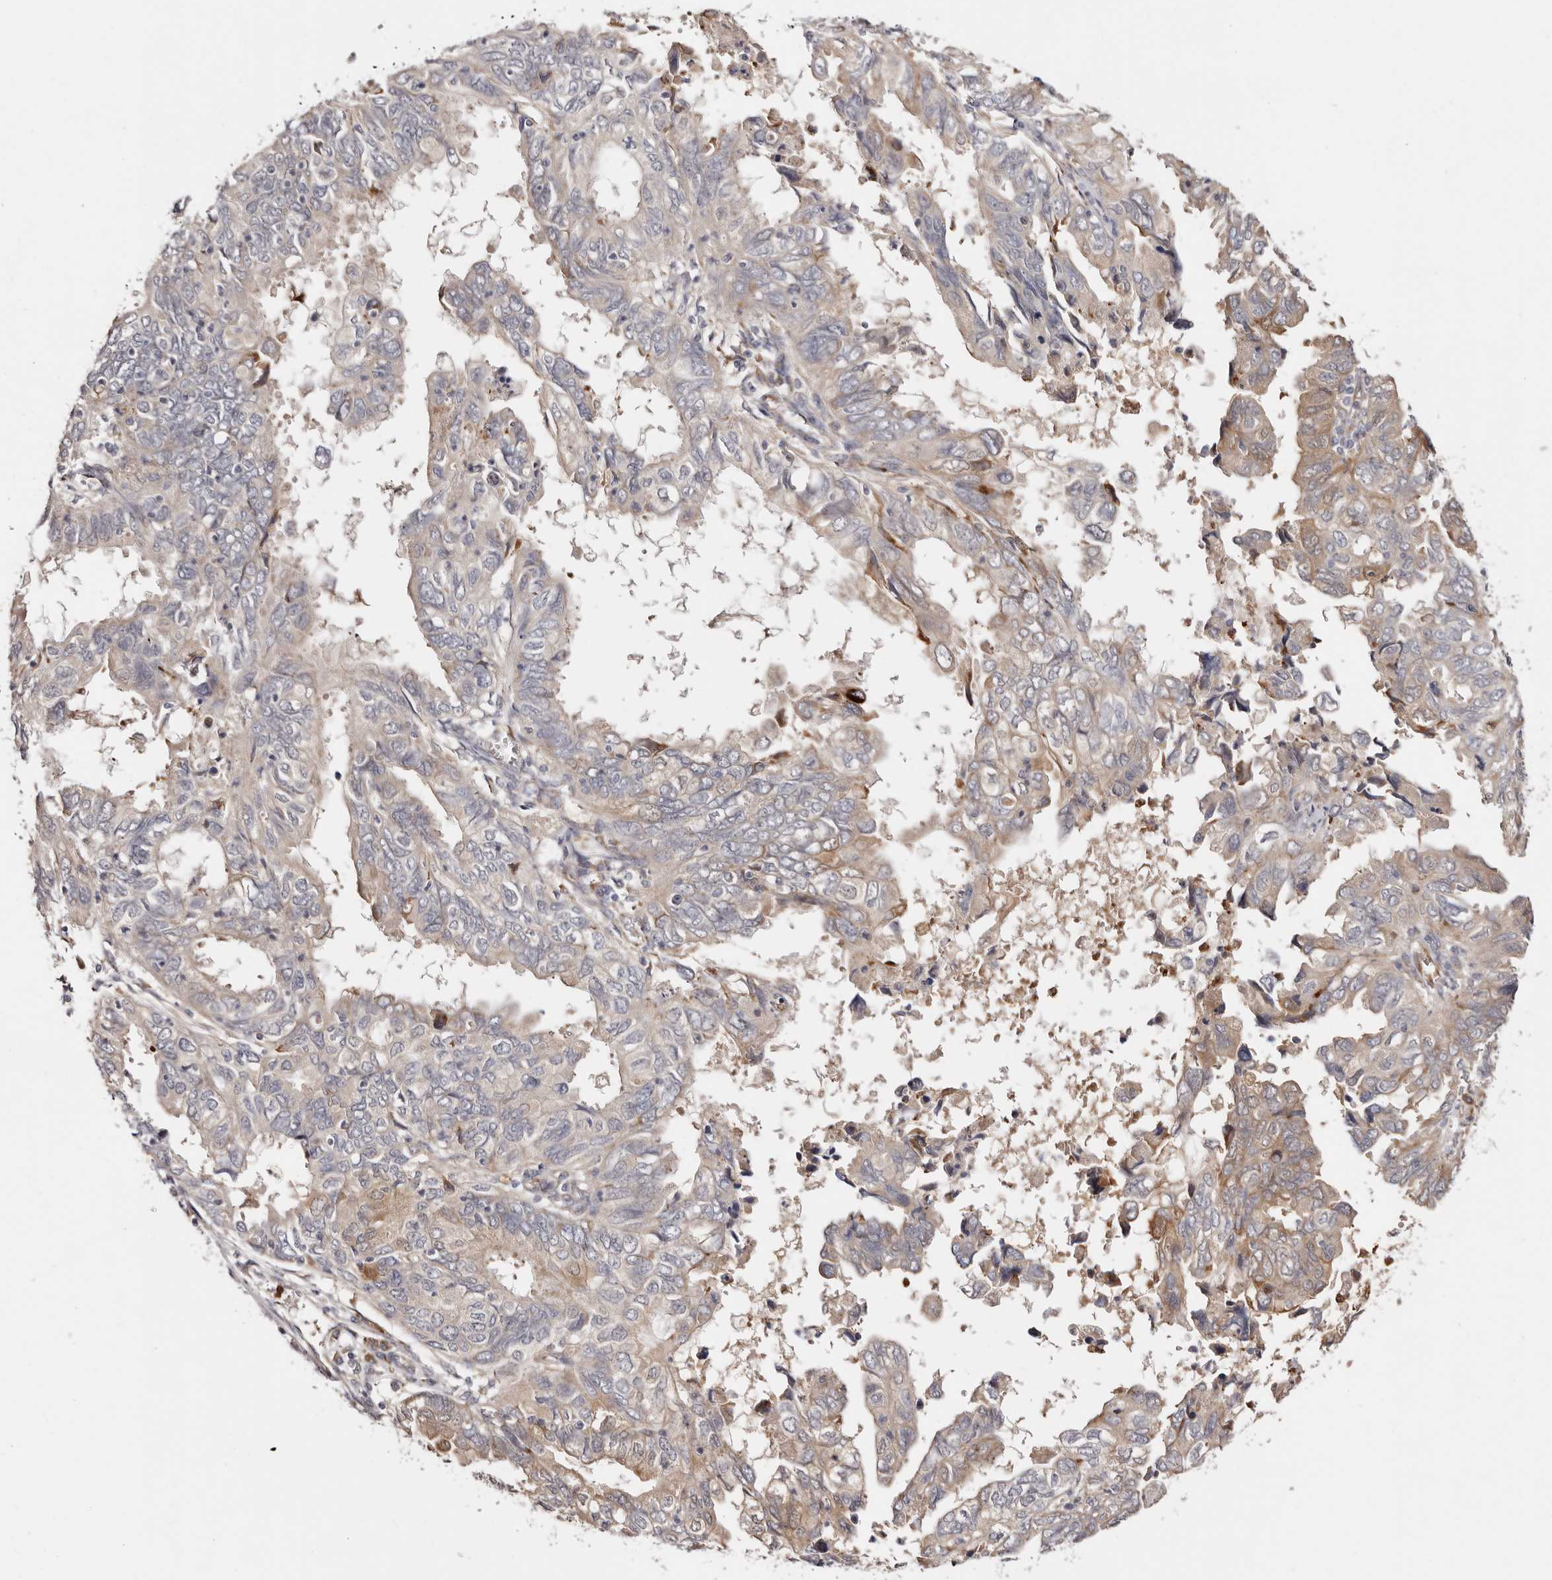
{"staining": {"intensity": "moderate", "quantity": "<25%", "location": "cytoplasmic/membranous"}, "tissue": "endometrial cancer", "cell_type": "Tumor cells", "image_type": "cancer", "snomed": [{"axis": "morphology", "description": "Adenocarcinoma, NOS"}, {"axis": "topography", "description": "Uterus"}], "caption": "About <25% of tumor cells in endometrial adenocarcinoma demonstrate moderate cytoplasmic/membranous protein positivity as visualized by brown immunohistochemical staining.", "gene": "BCL2L15", "patient": {"sex": "female", "age": 77}}